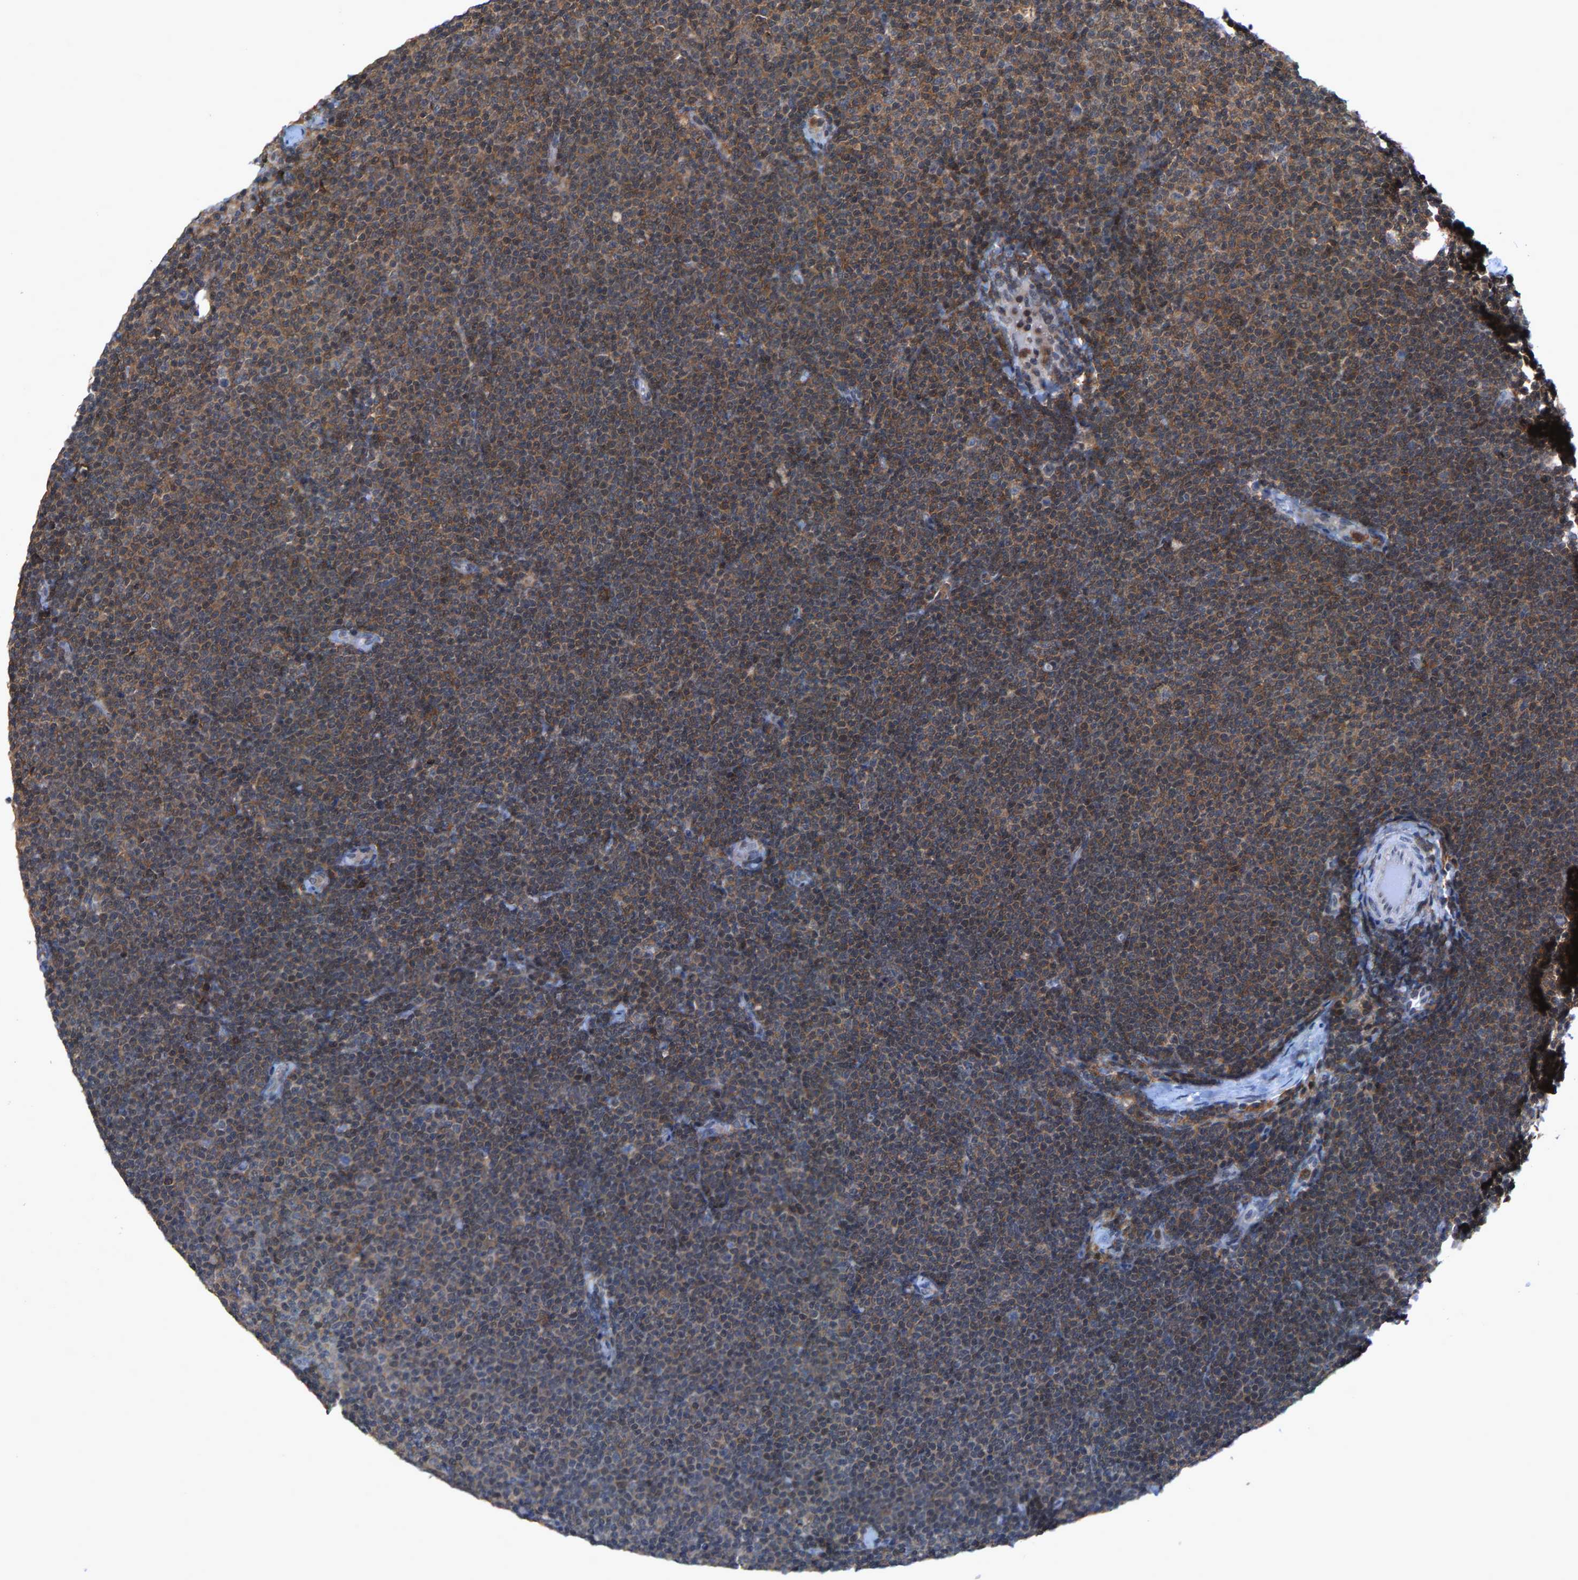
{"staining": {"intensity": "moderate", "quantity": ">75%", "location": "cytoplasmic/membranous"}, "tissue": "lymphoma", "cell_type": "Tumor cells", "image_type": "cancer", "snomed": [{"axis": "morphology", "description": "Malignant lymphoma, non-Hodgkin's type, Low grade"}, {"axis": "topography", "description": "Lymph node"}], "caption": "Immunohistochemistry (IHC) micrograph of human malignant lymphoma, non-Hodgkin's type (low-grade) stained for a protein (brown), which displays medium levels of moderate cytoplasmic/membranous positivity in about >75% of tumor cells.", "gene": "FGD3", "patient": {"sex": "female", "age": 53}}